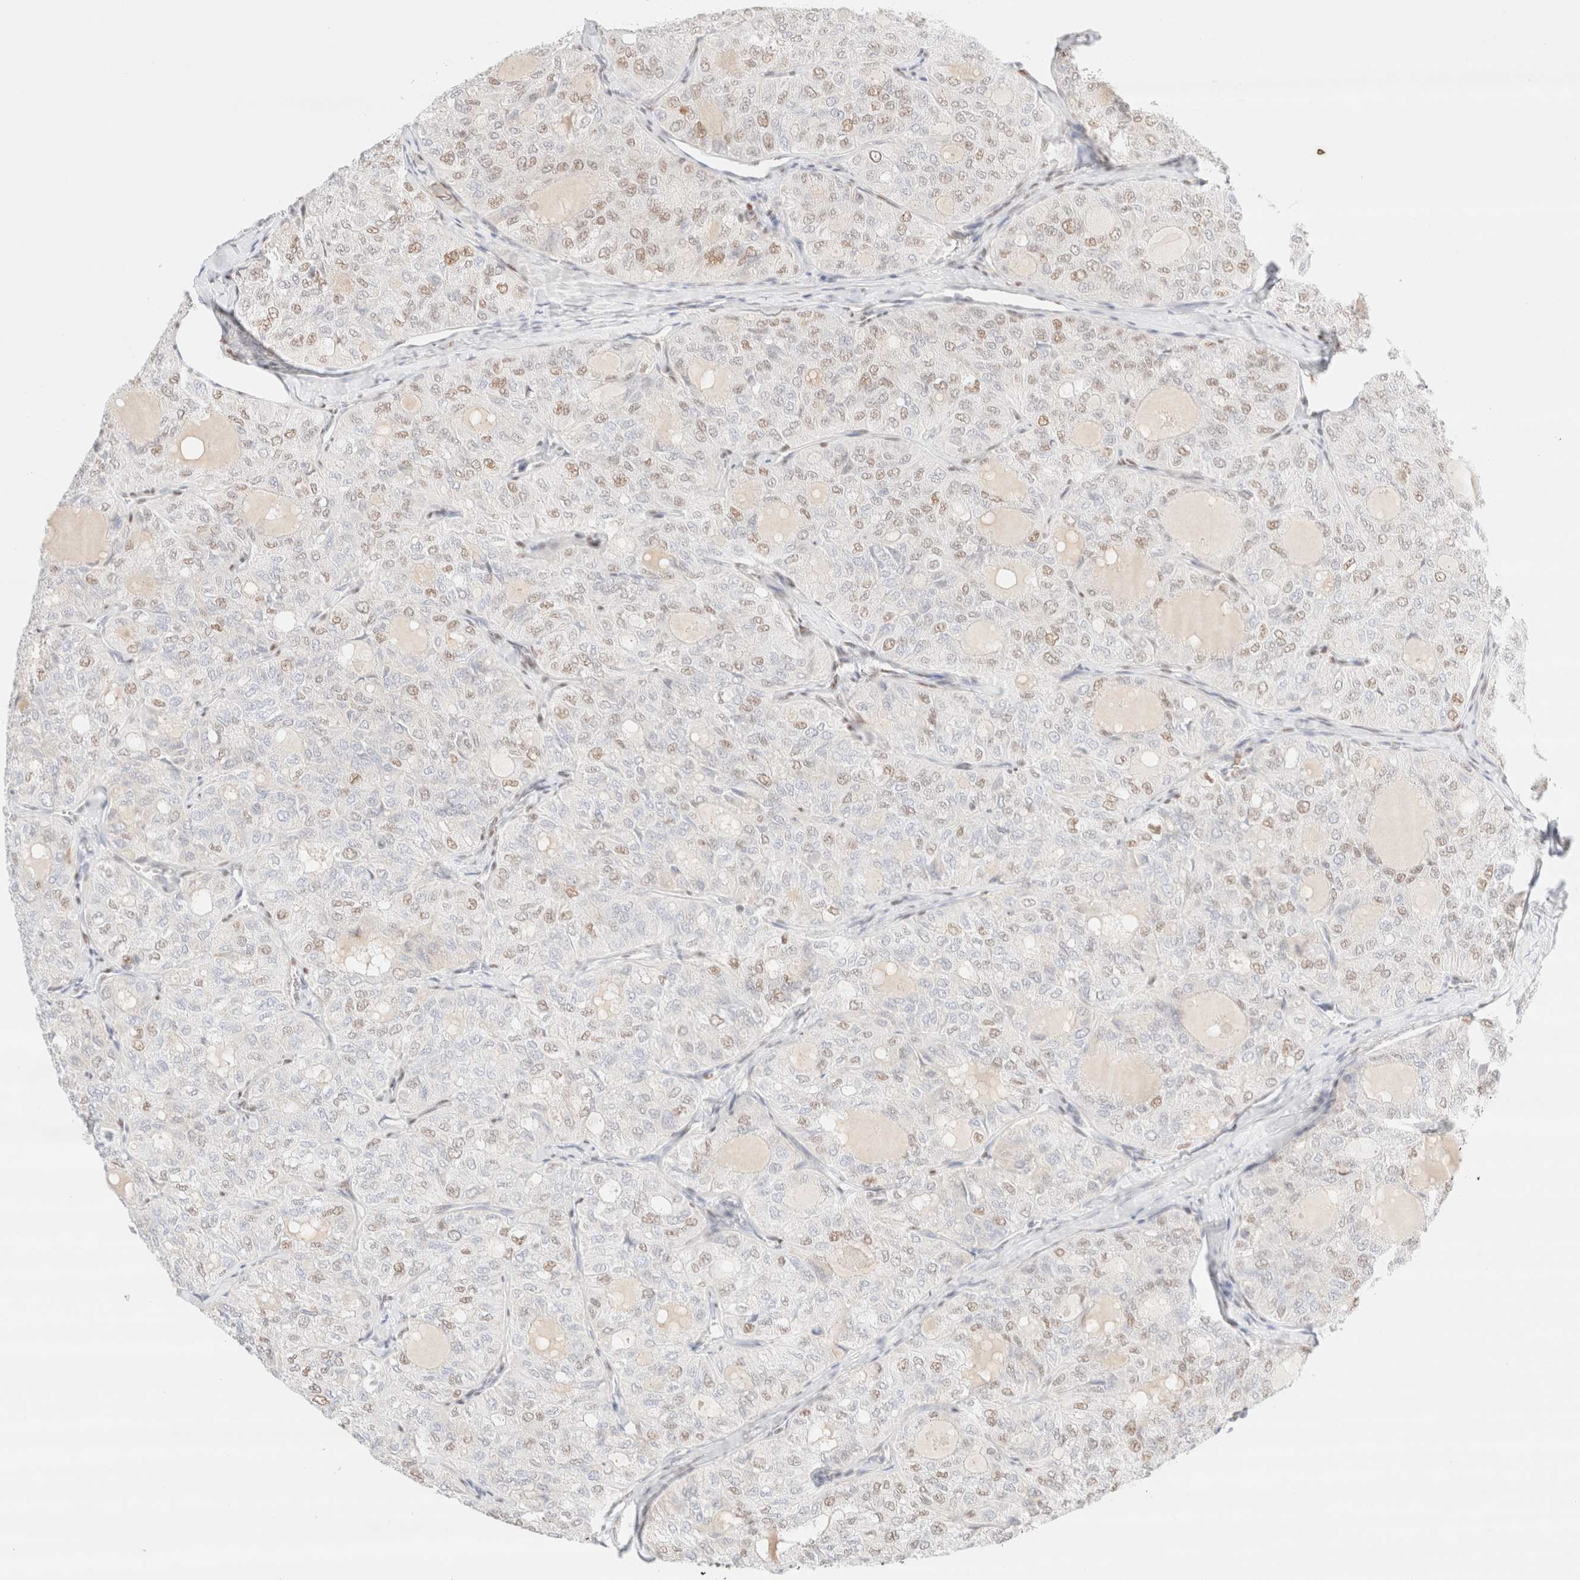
{"staining": {"intensity": "weak", "quantity": "25%-75%", "location": "nuclear"}, "tissue": "thyroid cancer", "cell_type": "Tumor cells", "image_type": "cancer", "snomed": [{"axis": "morphology", "description": "Follicular adenoma carcinoma, NOS"}, {"axis": "topography", "description": "Thyroid gland"}], "caption": "Immunohistochemistry (IHC) of thyroid follicular adenoma carcinoma shows low levels of weak nuclear positivity in about 25%-75% of tumor cells.", "gene": "CIC", "patient": {"sex": "male", "age": 75}}